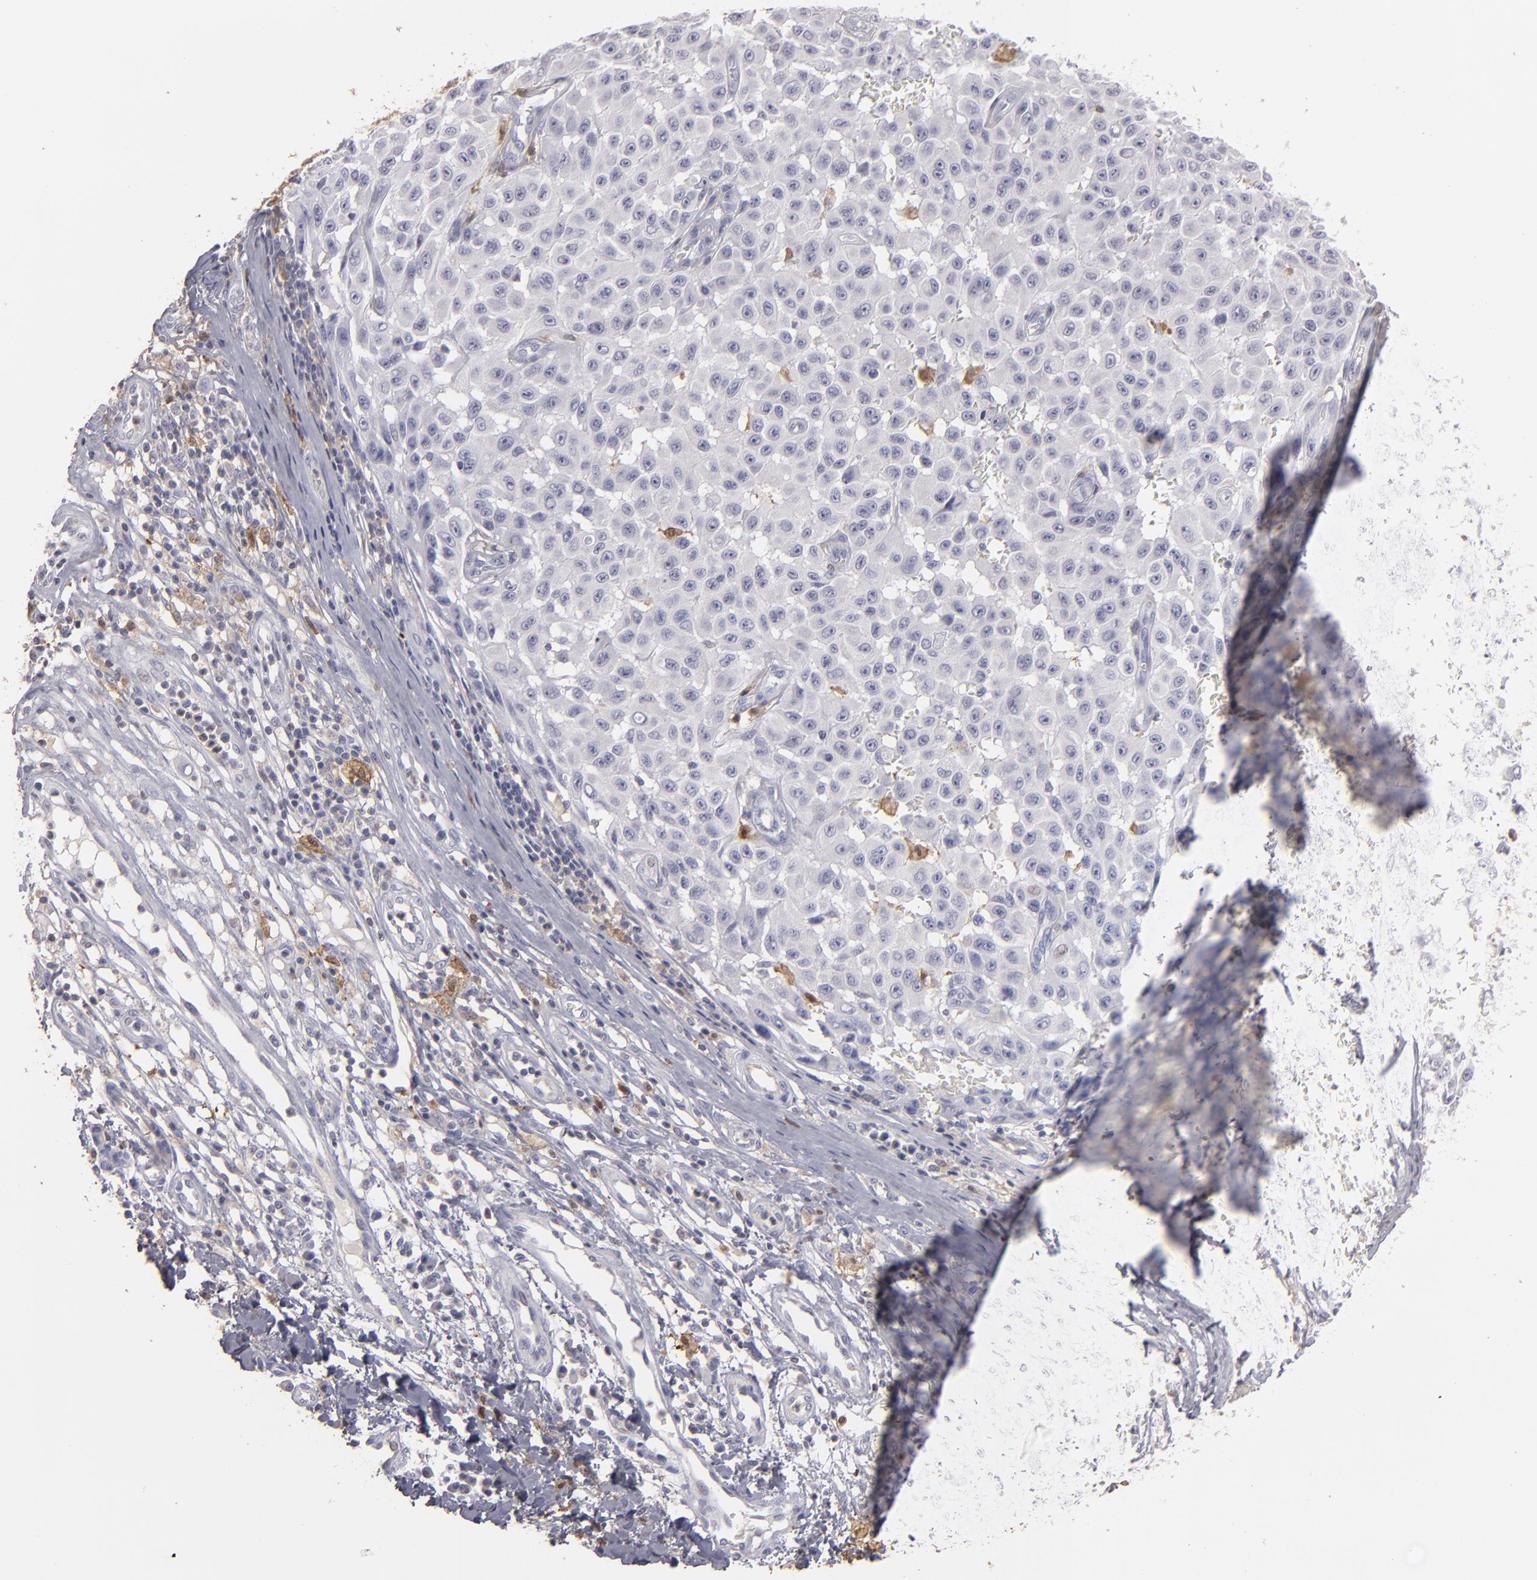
{"staining": {"intensity": "moderate", "quantity": "<25%", "location": "cytoplasmic/membranous"}, "tissue": "melanoma", "cell_type": "Tumor cells", "image_type": "cancer", "snomed": [{"axis": "morphology", "description": "Malignant melanoma, NOS"}, {"axis": "topography", "description": "Skin"}], "caption": "Moderate cytoplasmic/membranous positivity is present in approximately <25% of tumor cells in malignant melanoma.", "gene": "SEMA3G", "patient": {"sex": "male", "age": 30}}